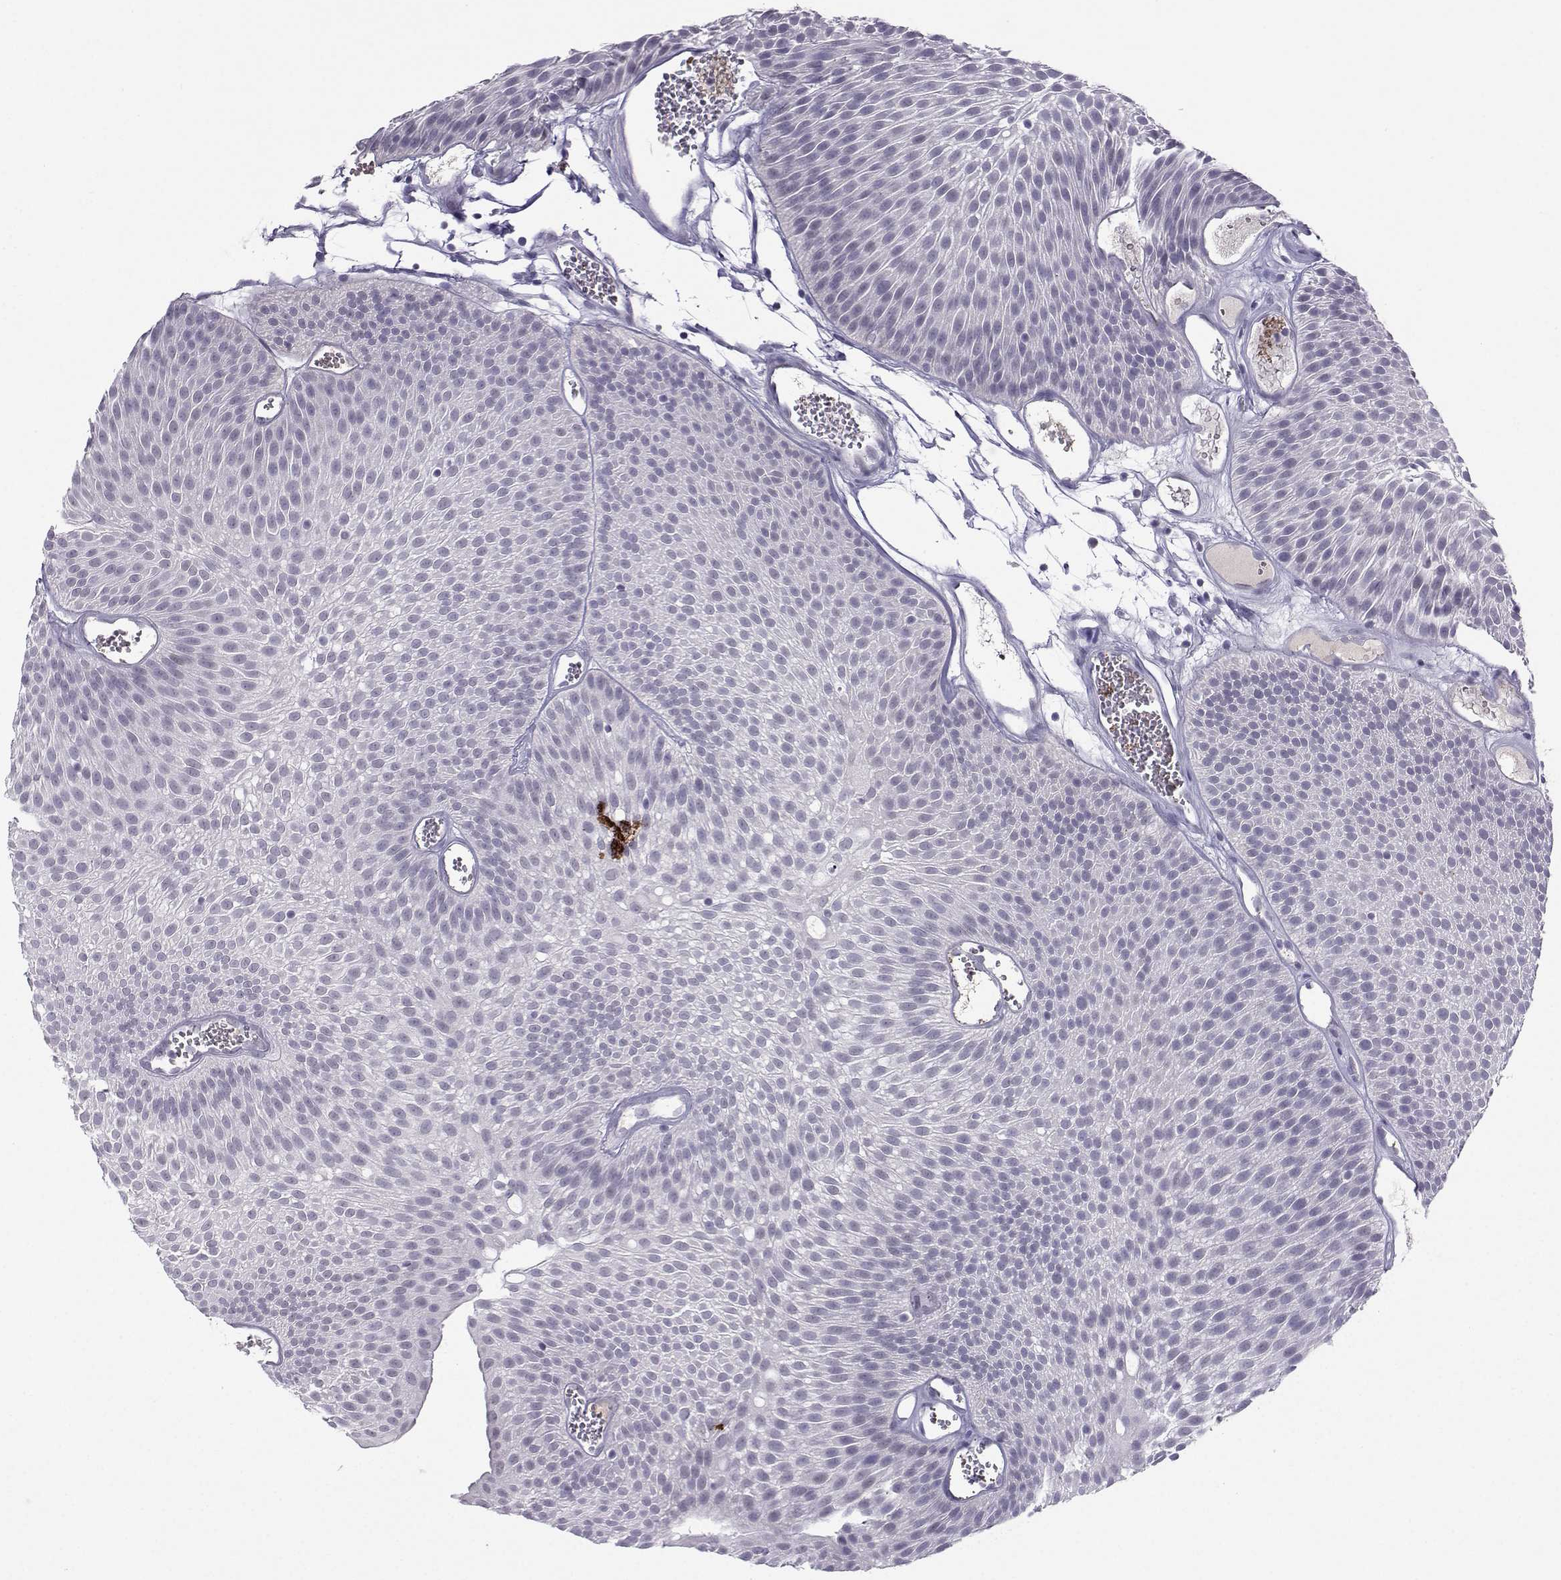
{"staining": {"intensity": "negative", "quantity": "none", "location": "none"}, "tissue": "urothelial cancer", "cell_type": "Tumor cells", "image_type": "cancer", "snomed": [{"axis": "morphology", "description": "Urothelial carcinoma, Low grade"}, {"axis": "topography", "description": "Urinary bladder"}], "caption": "DAB (3,3'-diaminobenzidine) immunohistochemical staining of low-grade urothelial carcinoma demonstrates no significant staining in tumor cells.", "gene": "LHX1", "patient": {"sex": "male", "age": 52}}